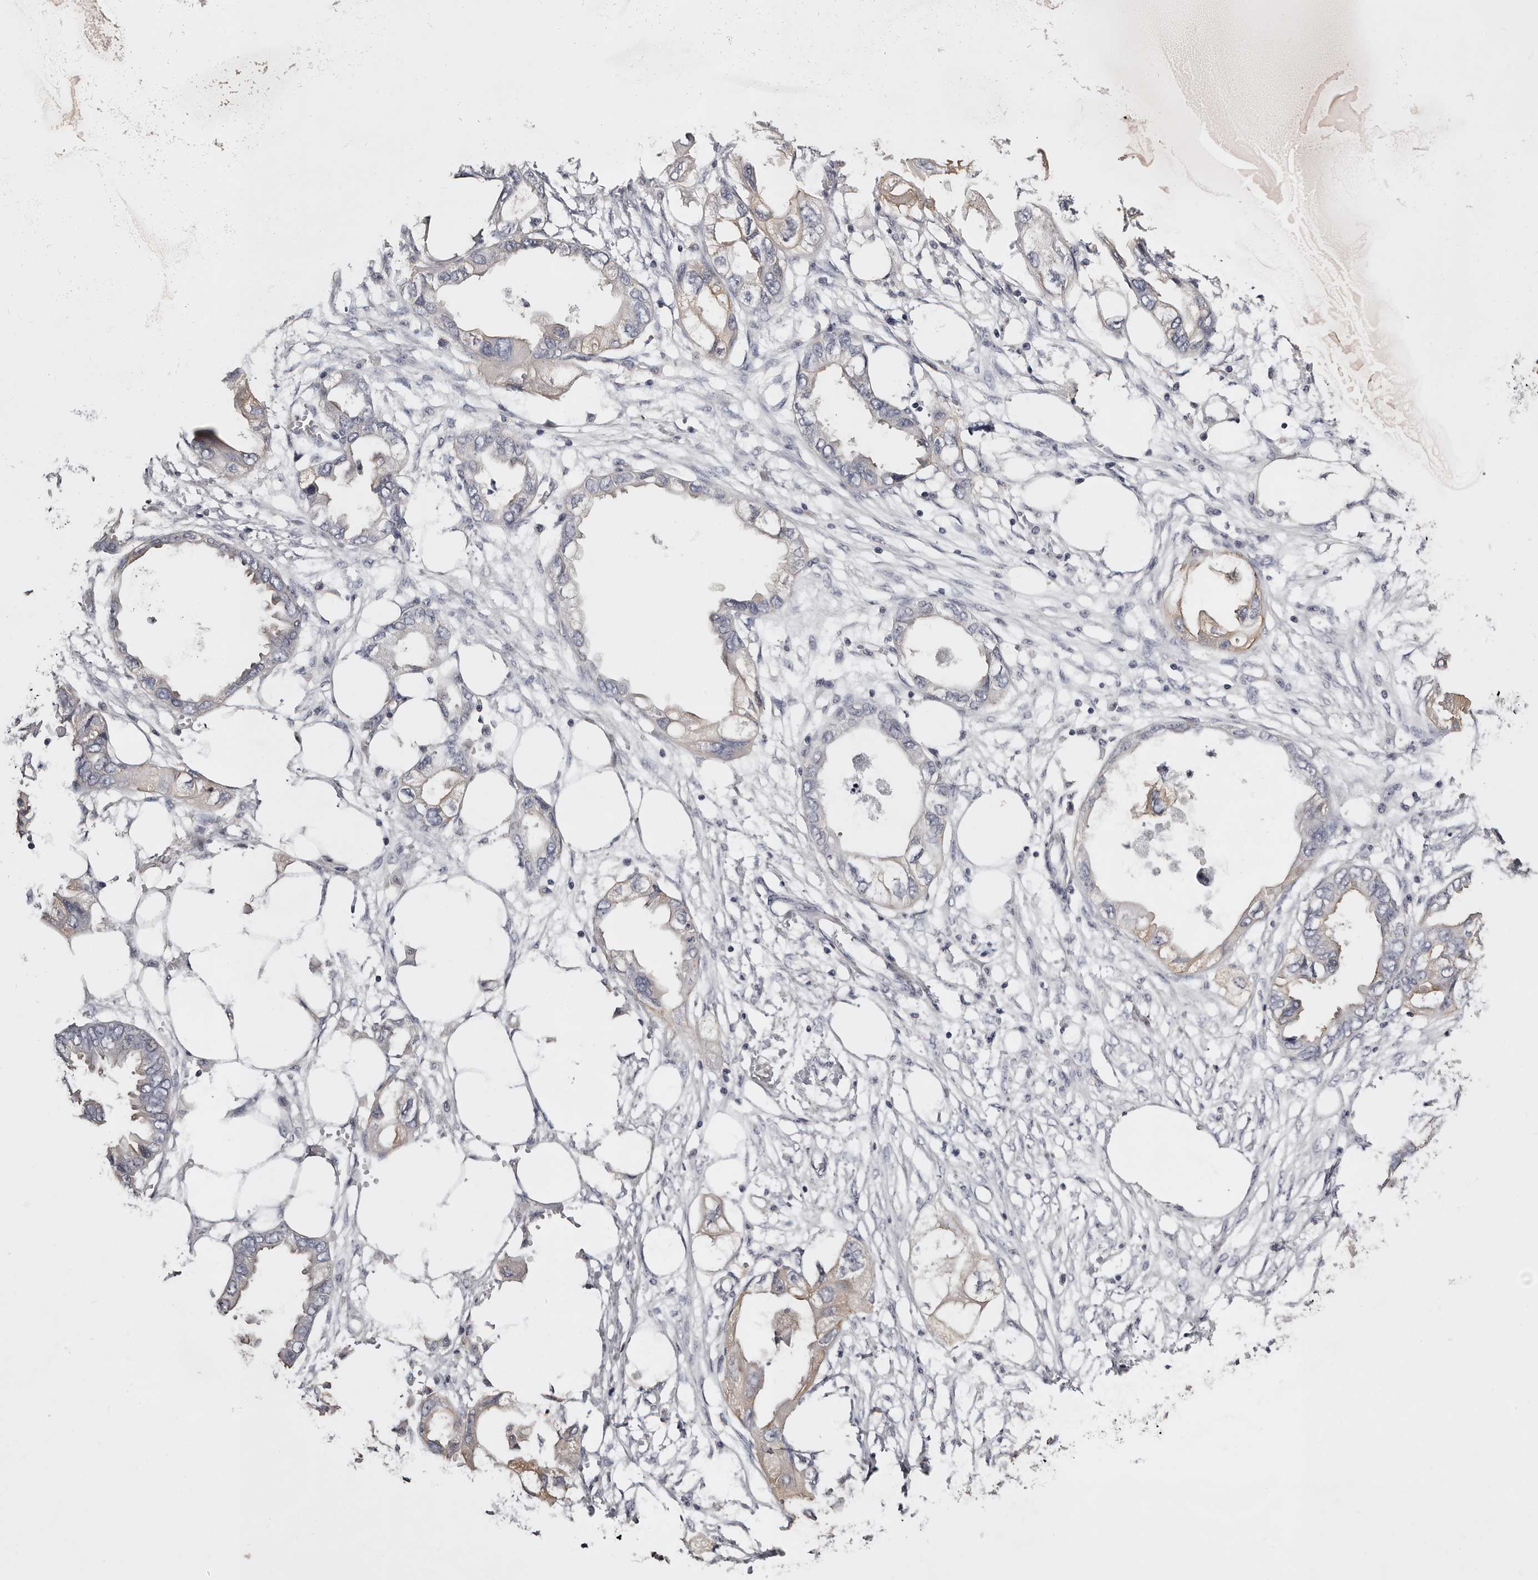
{"staining": {"intensity": "weak", "quantity": "25%-75%", "location": "cytoplasmic/membranous"}, "tissue": "endometrial cancer", "cell_type": "Tumor cells", "image_type": "cancer", "snomed": [{"axis": "morphology", "description": "Adenocarcinoma, NOS"}, {"axis": "morphology", "description": "Adenocarcinoma, metastatic, NOS"}, {"axis": "topography", "description": "Adipose tissue"}, {"axis": "topography", "description": "Endometrium"}], "caption": "The micrograph demonstrates a brown stain indicating the presence of a protein in the cytoplasmic/membranous of tumor cells in endometrial adenocarcinoma.", "gene": "LAD1", "patient": {"sex": "female", "age": 67}}